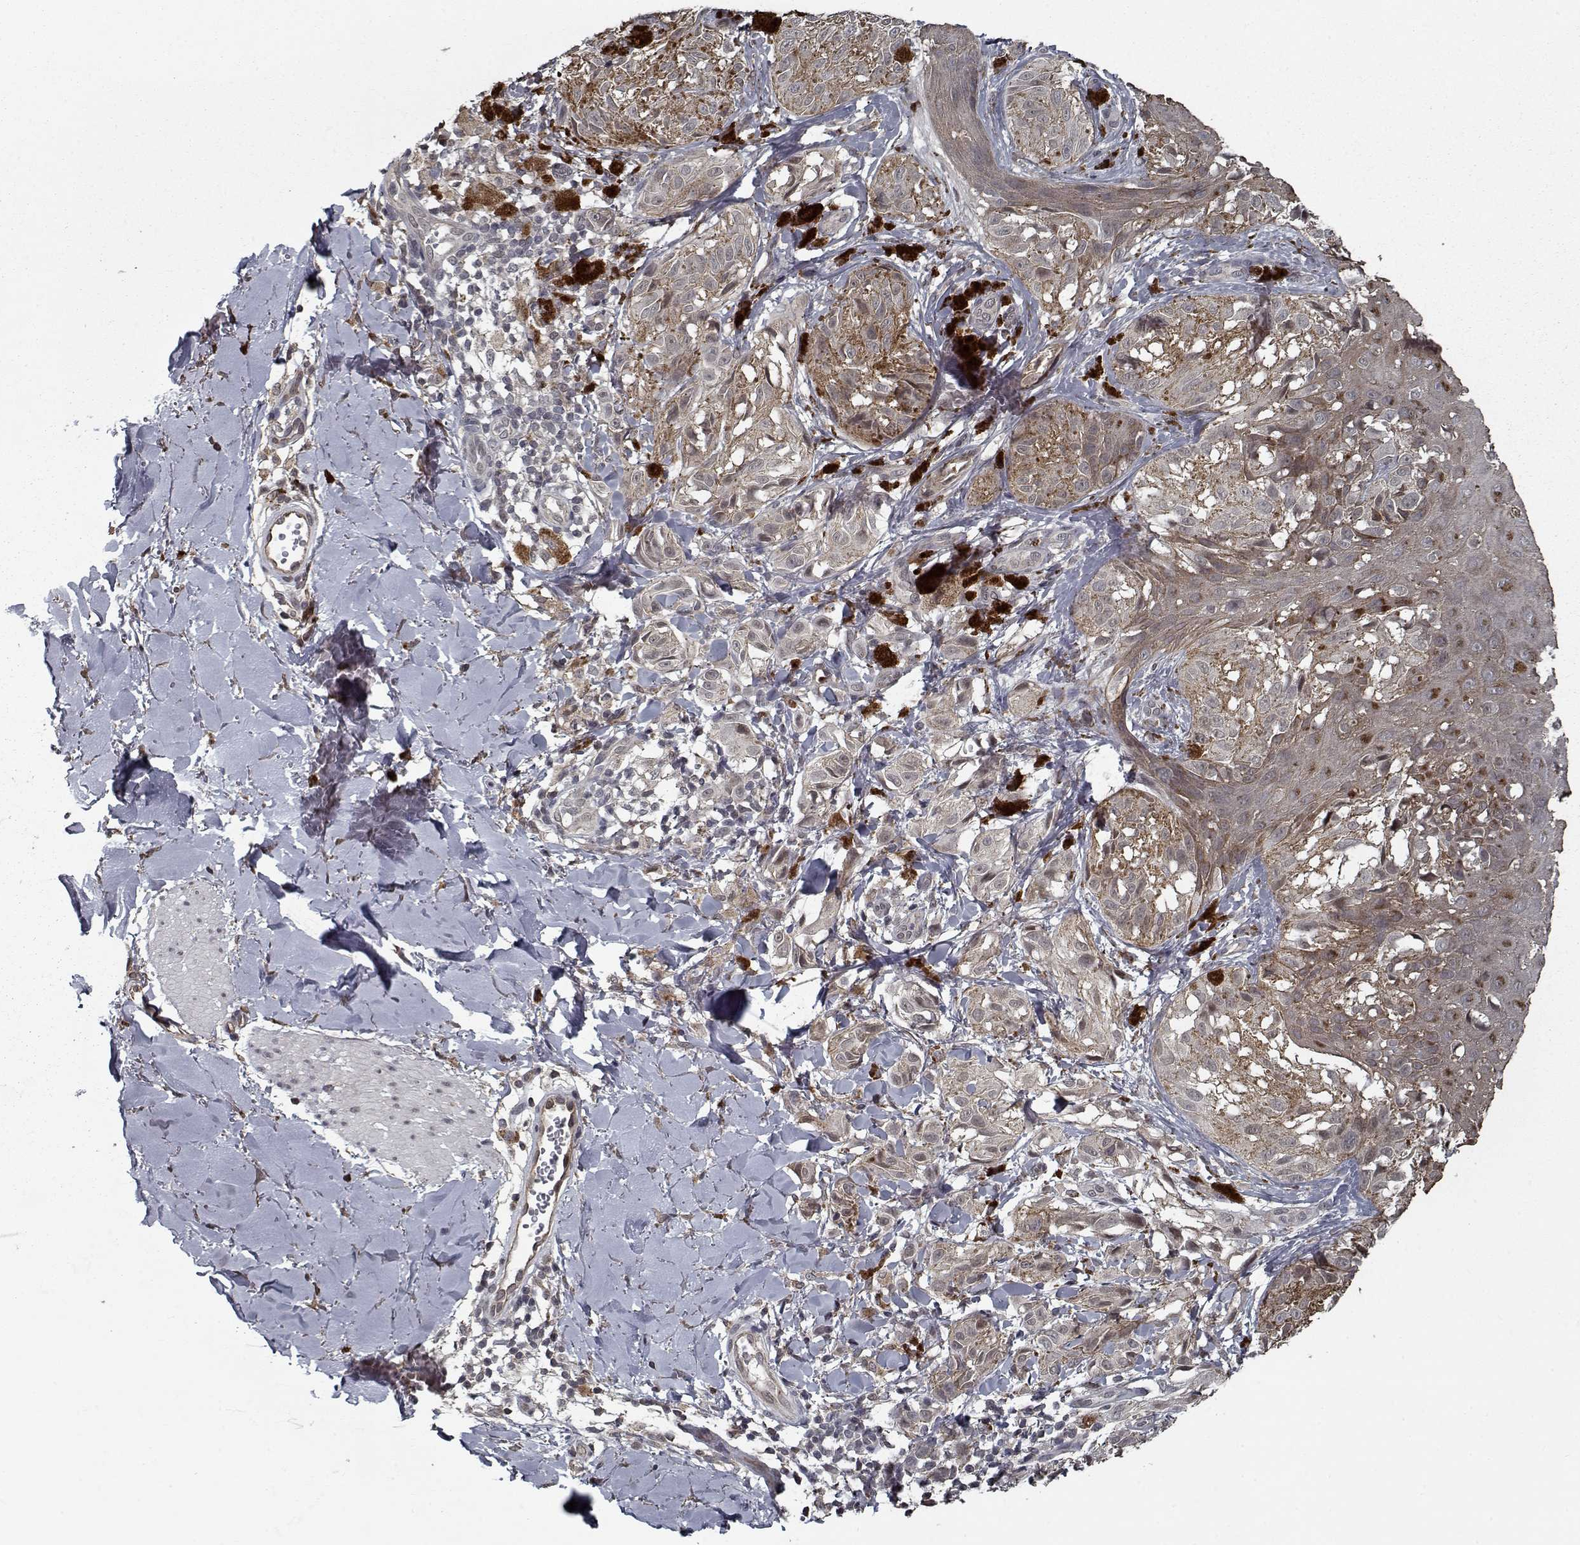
{"staining": {"intensity": "weak", "quantity": "<25%", "location": "cytoplasmic/membranous"}, "tissue": "melanoma", "cell_type": "Tumor cells", "image_type": "cancer", "snomed": [{"axis": "morphology", "description": "Malignant melanoma, NOS"}, {"axis": "topography", "description": "Skin"}], "caption": "A high-resolution photomicrograph shows immunohistochemistry staining of malignant melanoma, which demonstrates no significant expression in tumor cells.", "gene": "NLK", "patient": {"sex": "male", "age": 36}}